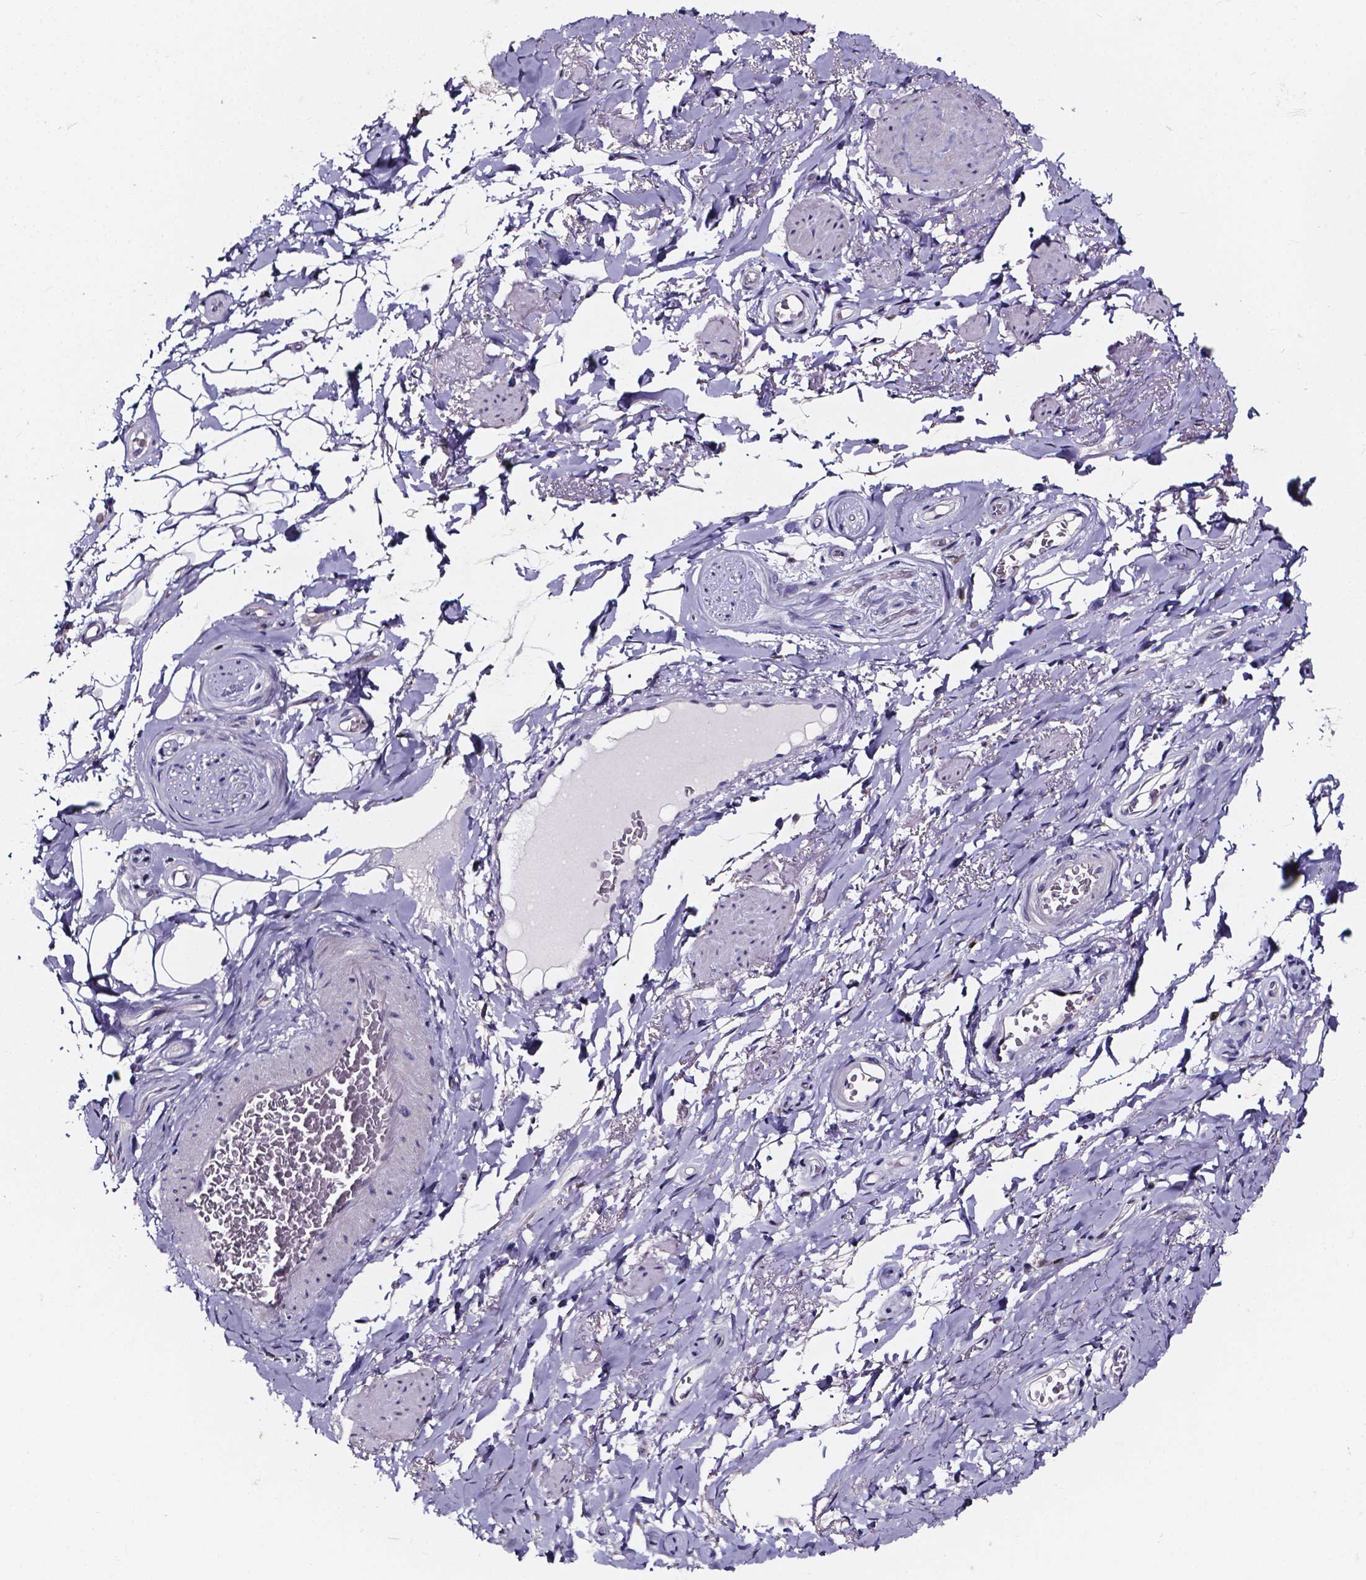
{"staining": {"intensity": "moderate", "quantity": "25%-75%", "location": "cytoplasmic/membranous"}, "tissue": "adipose tissue", "cell_type": "Adipocytes", "image_type": "normal", "snomed": [{"axis": "morphology", "description": "Normal tissue, NOS"}, {"axis": "topography", "description": "Anal"}, {"axis": "topography", "description": "Peripheral nerve tissue"}], "caption": "Adipose tissue stained with a brown dye exhibits moderate cytoplasmic/membranous positive positivity in about 25%-75% of adipocytes.", "gene": "THEMIS", "patient": {"sex": "male", "age": 53}}